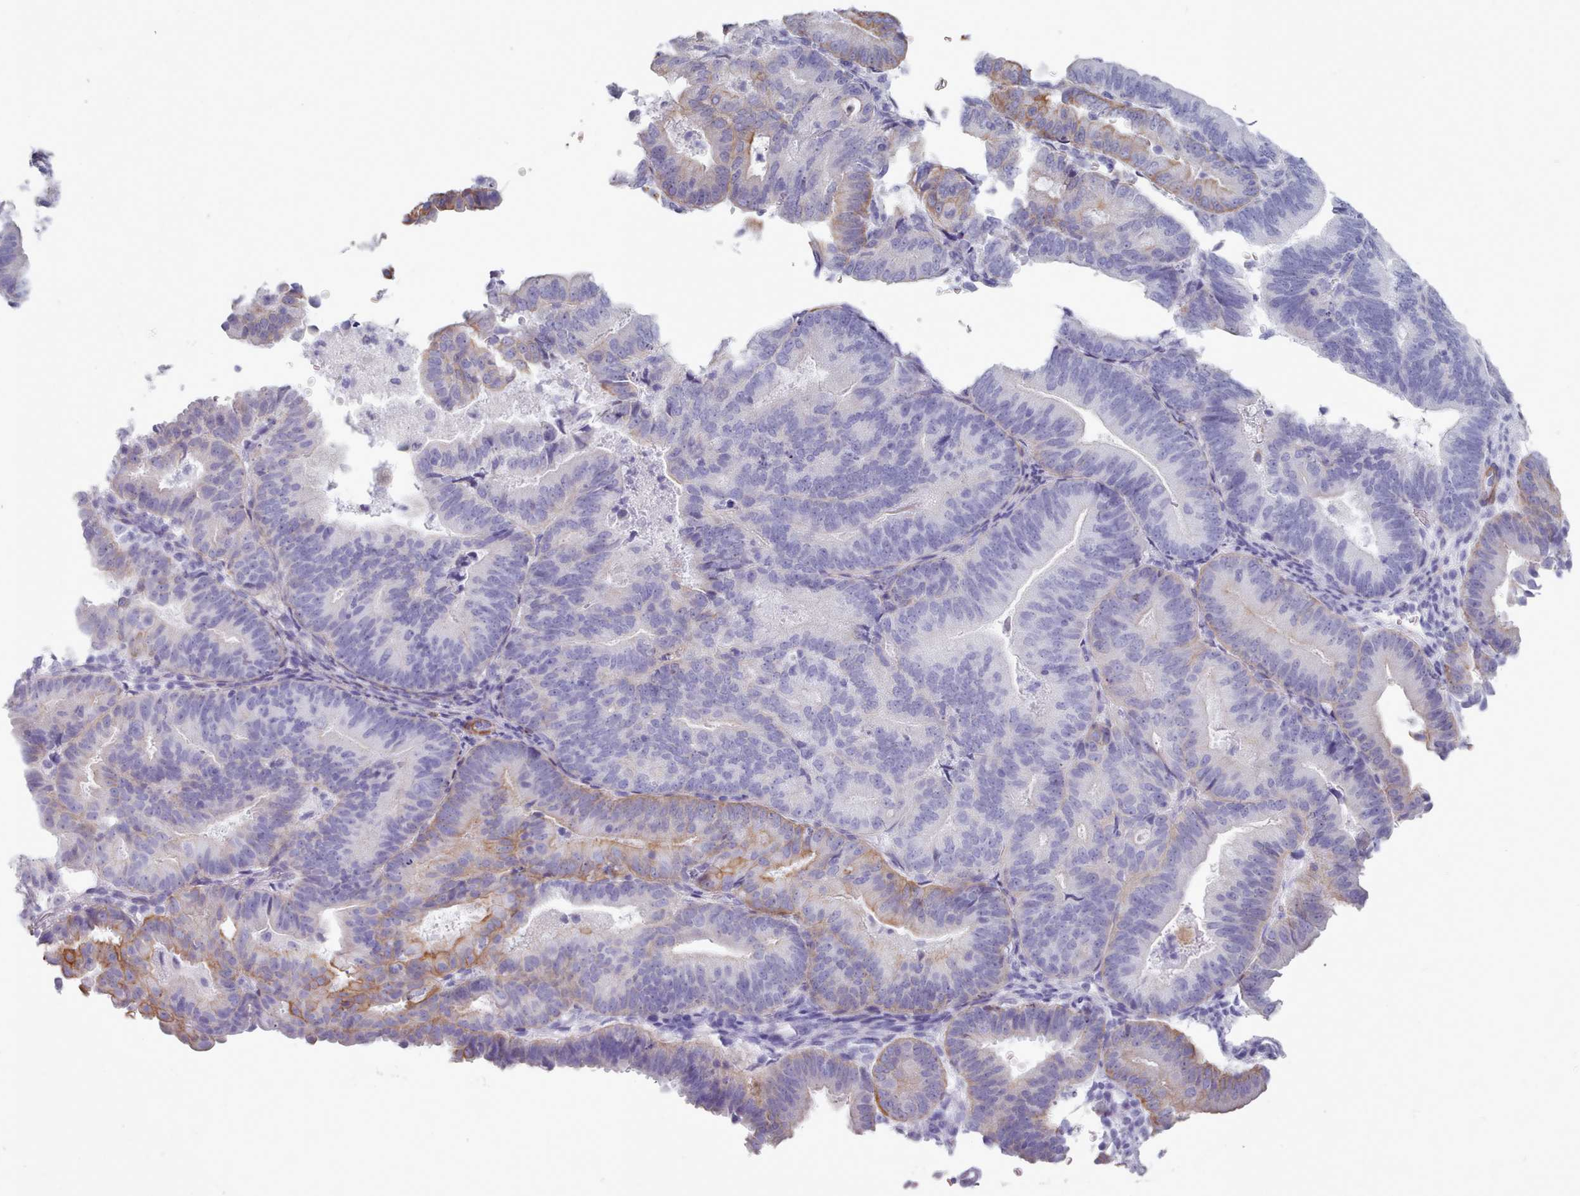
{"staining": {"intensity": "moderate", "quantity": "<25%", "location": "cytoplasmic/membranous"}, "tissue": "endometrial cancer", "cell_type": "Tumor cells", "image_type": "cancer", "snomed": [{"axis": "morphology", "description": "Adenocarcinoma, NOS"}, {"axis": "topography", "description": "Endometrium"}], "caption": "Immunohistochemistry (IHC) of adenocarcinoma (endometrial) exhibits low levels of moderate cytoplasmic/membranous expression in about <25% of tumor cells.", "gene": "FPGS", "patient": {"sex": "female", "age": 70}}